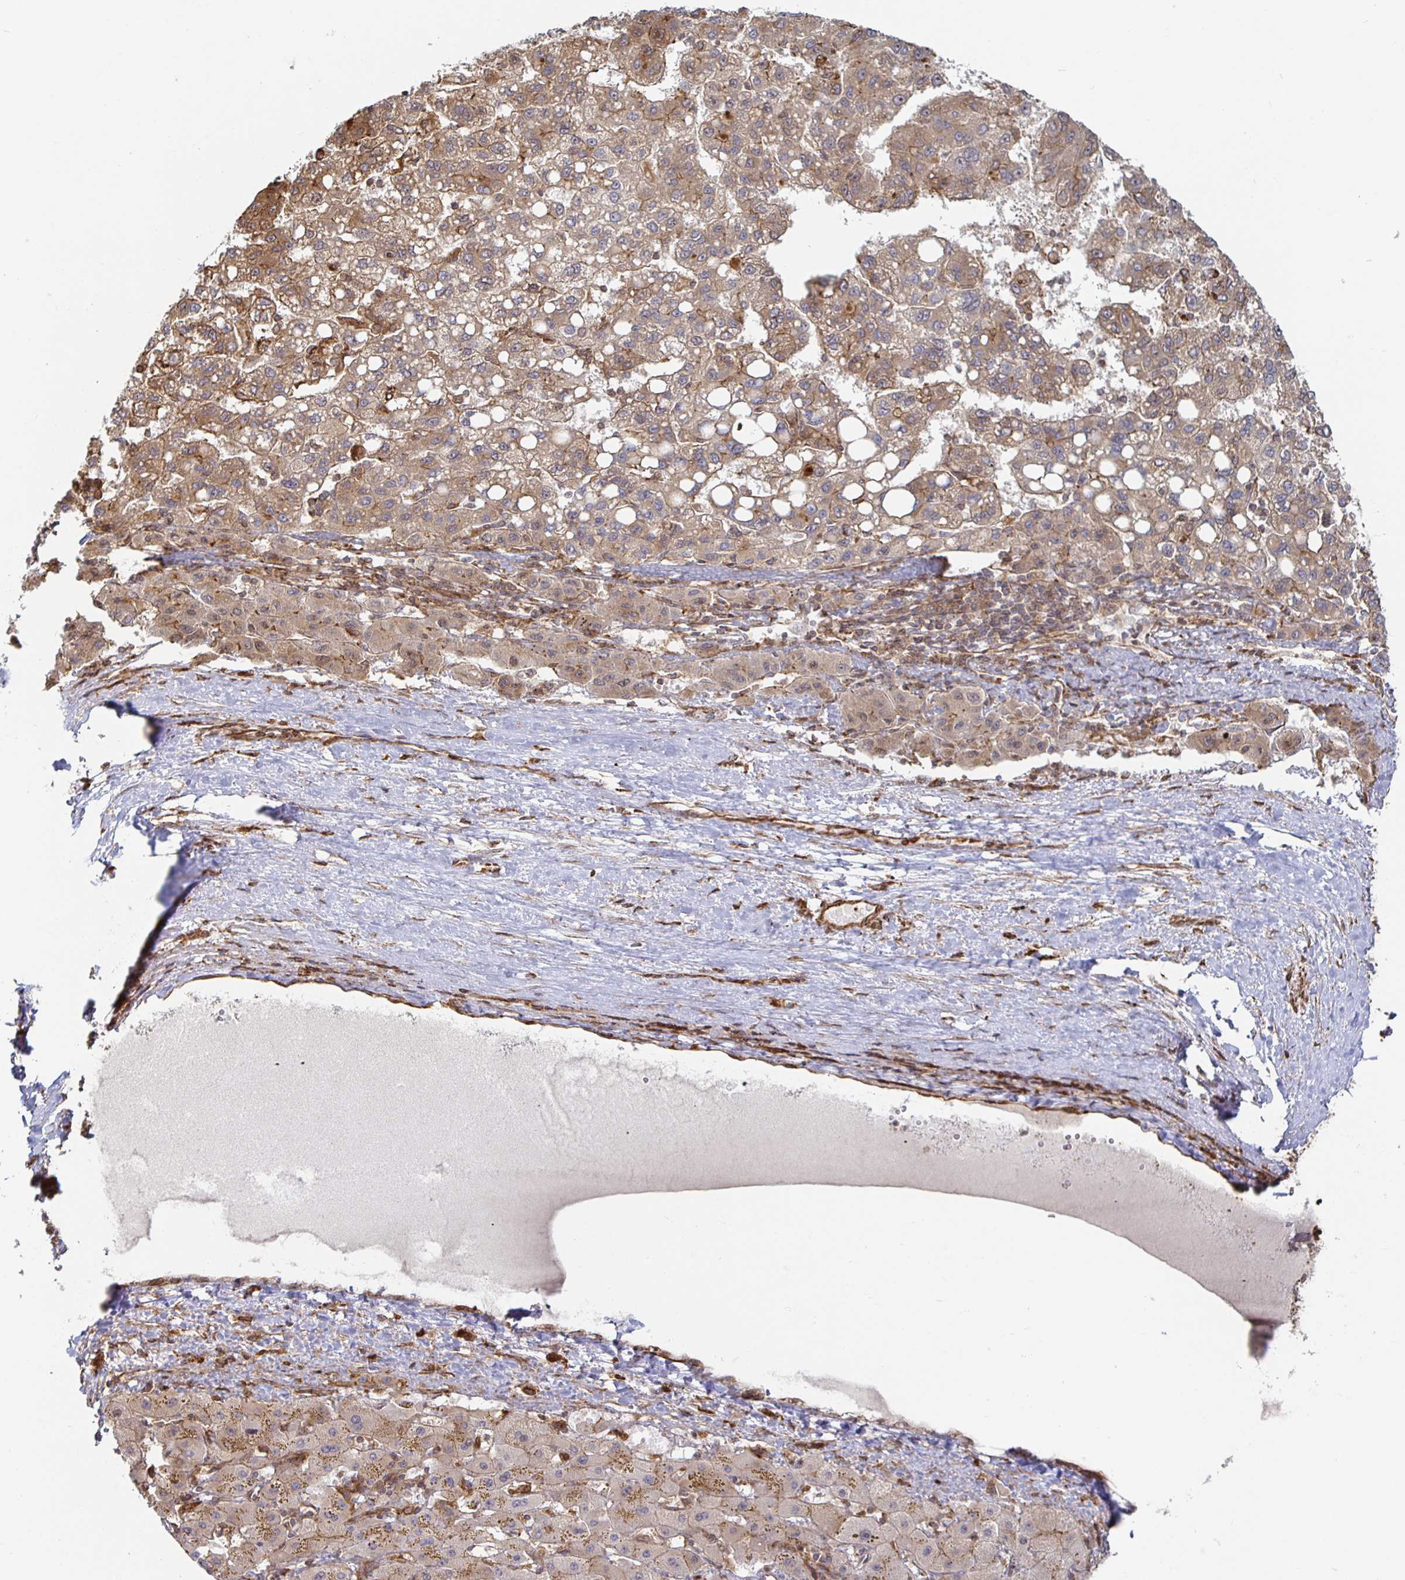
{"staining": {"intensity": "moderate", "quantity": ">75%", "location": "cytoplasmic/membranous"}, "tissue": "liver cancer", "cell_type": "Tumor cells", "image_type": "cancer", "snomed": [{"axis": "morphology", "description": "Carcinoma, Hepatocellular, NOS"}, {"axis": "topography", "description": "Liver"}], "caption": "This photomicrograph demonstrates immunohistochemistry (IHC) staining of human liver hepatocellular carcinoma, with medium moderate cytoplasmic/membranous staining in approximately >75% of tumor cells.", "gene": "STRAP", "patient": {"sex": "female", "age": 82}}